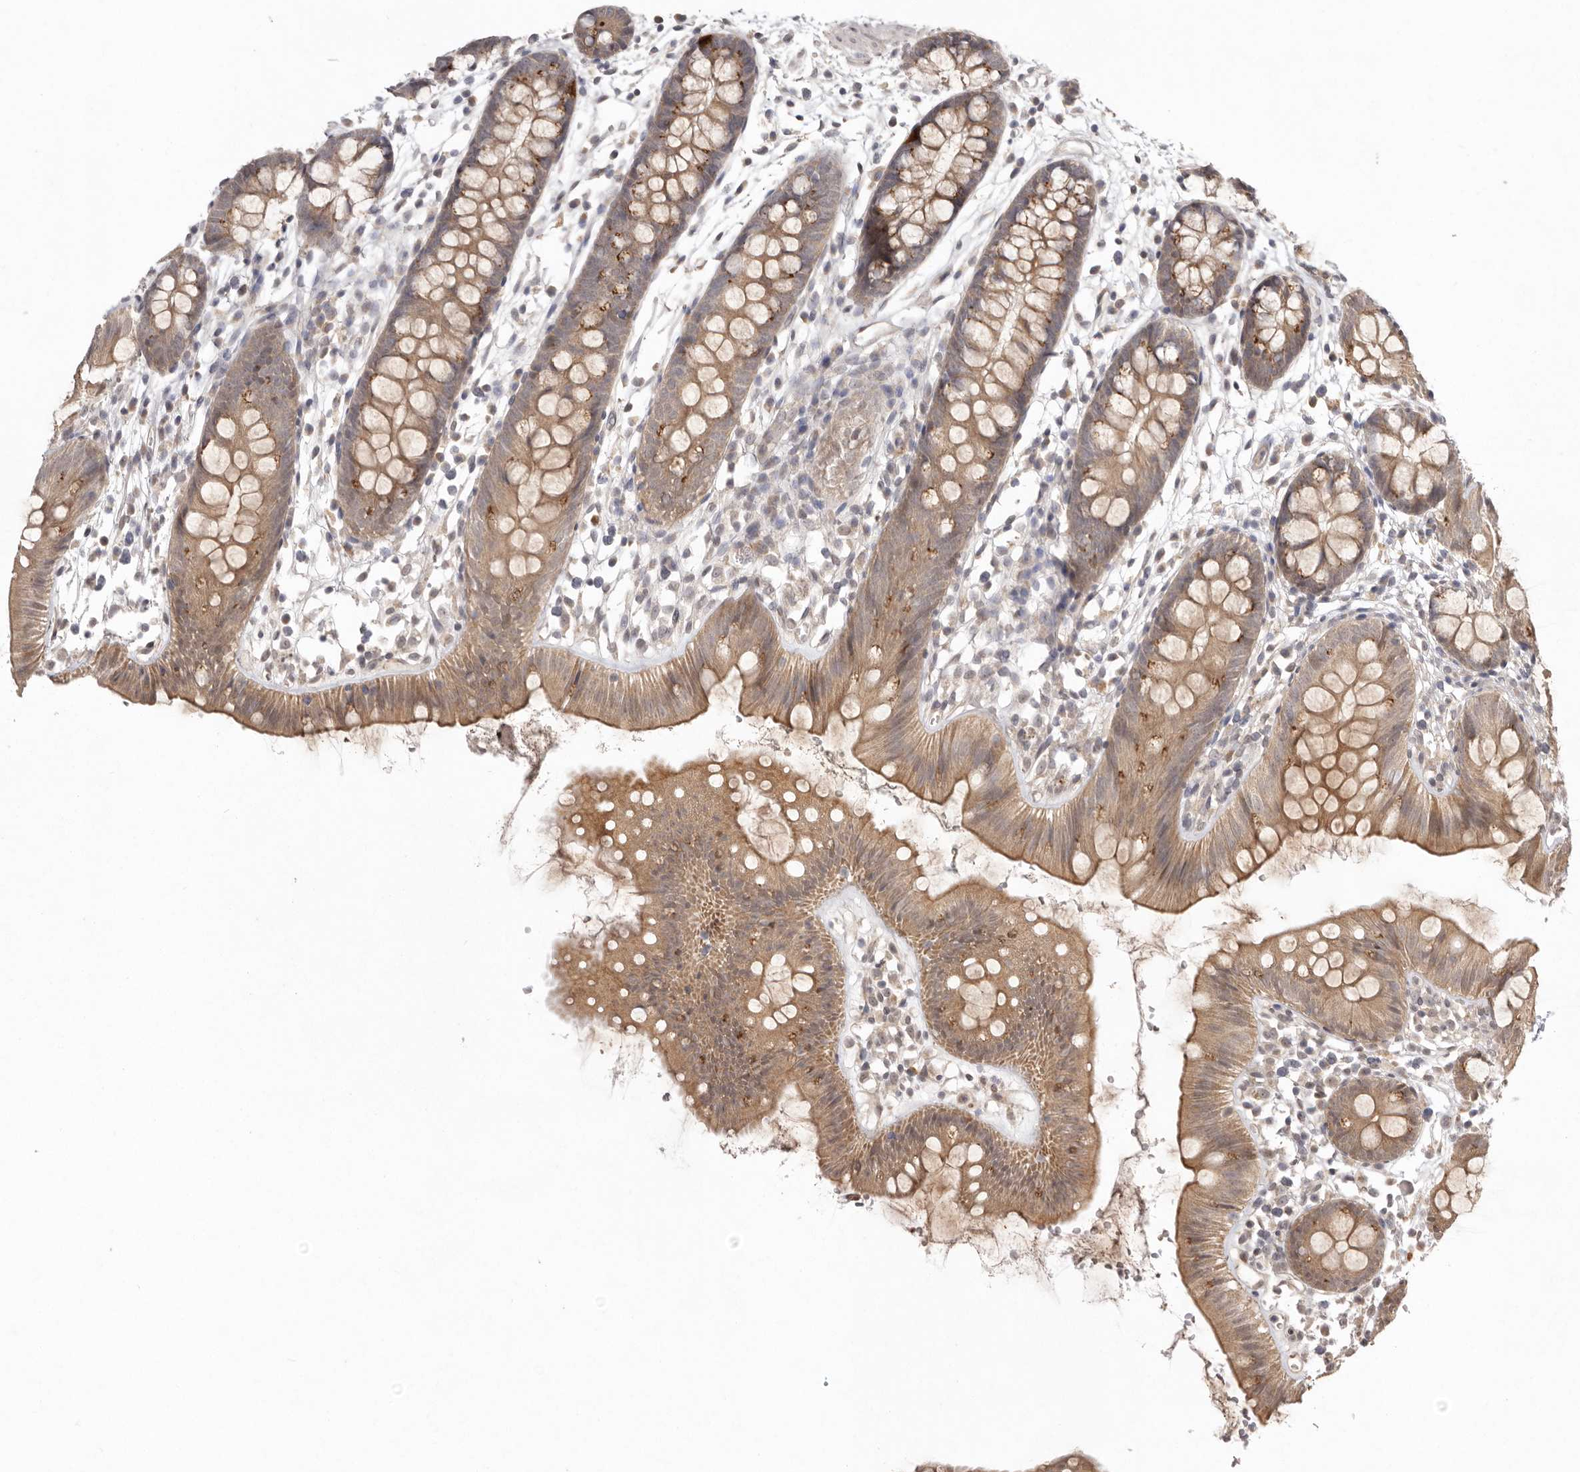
{"staining": {"intensity": "negative", "quantity": "none", "location": "none"}, "tissue": "colon", "cell_type": "Endothelial cells", "image_type": "normal", "snomed": [{"axis": "morphology", "description": "Normal tissue, NOS"}, {"axis": "topography", "description": "Colon"}], "caption": "A high-resolution histopathology image shows immunohistochemistry (IHC) staining of benign colon, which shows no significant positivity in endothelial cells.", "gene": "NSUN4", "patient": {"sex": "male", "age": 56}}